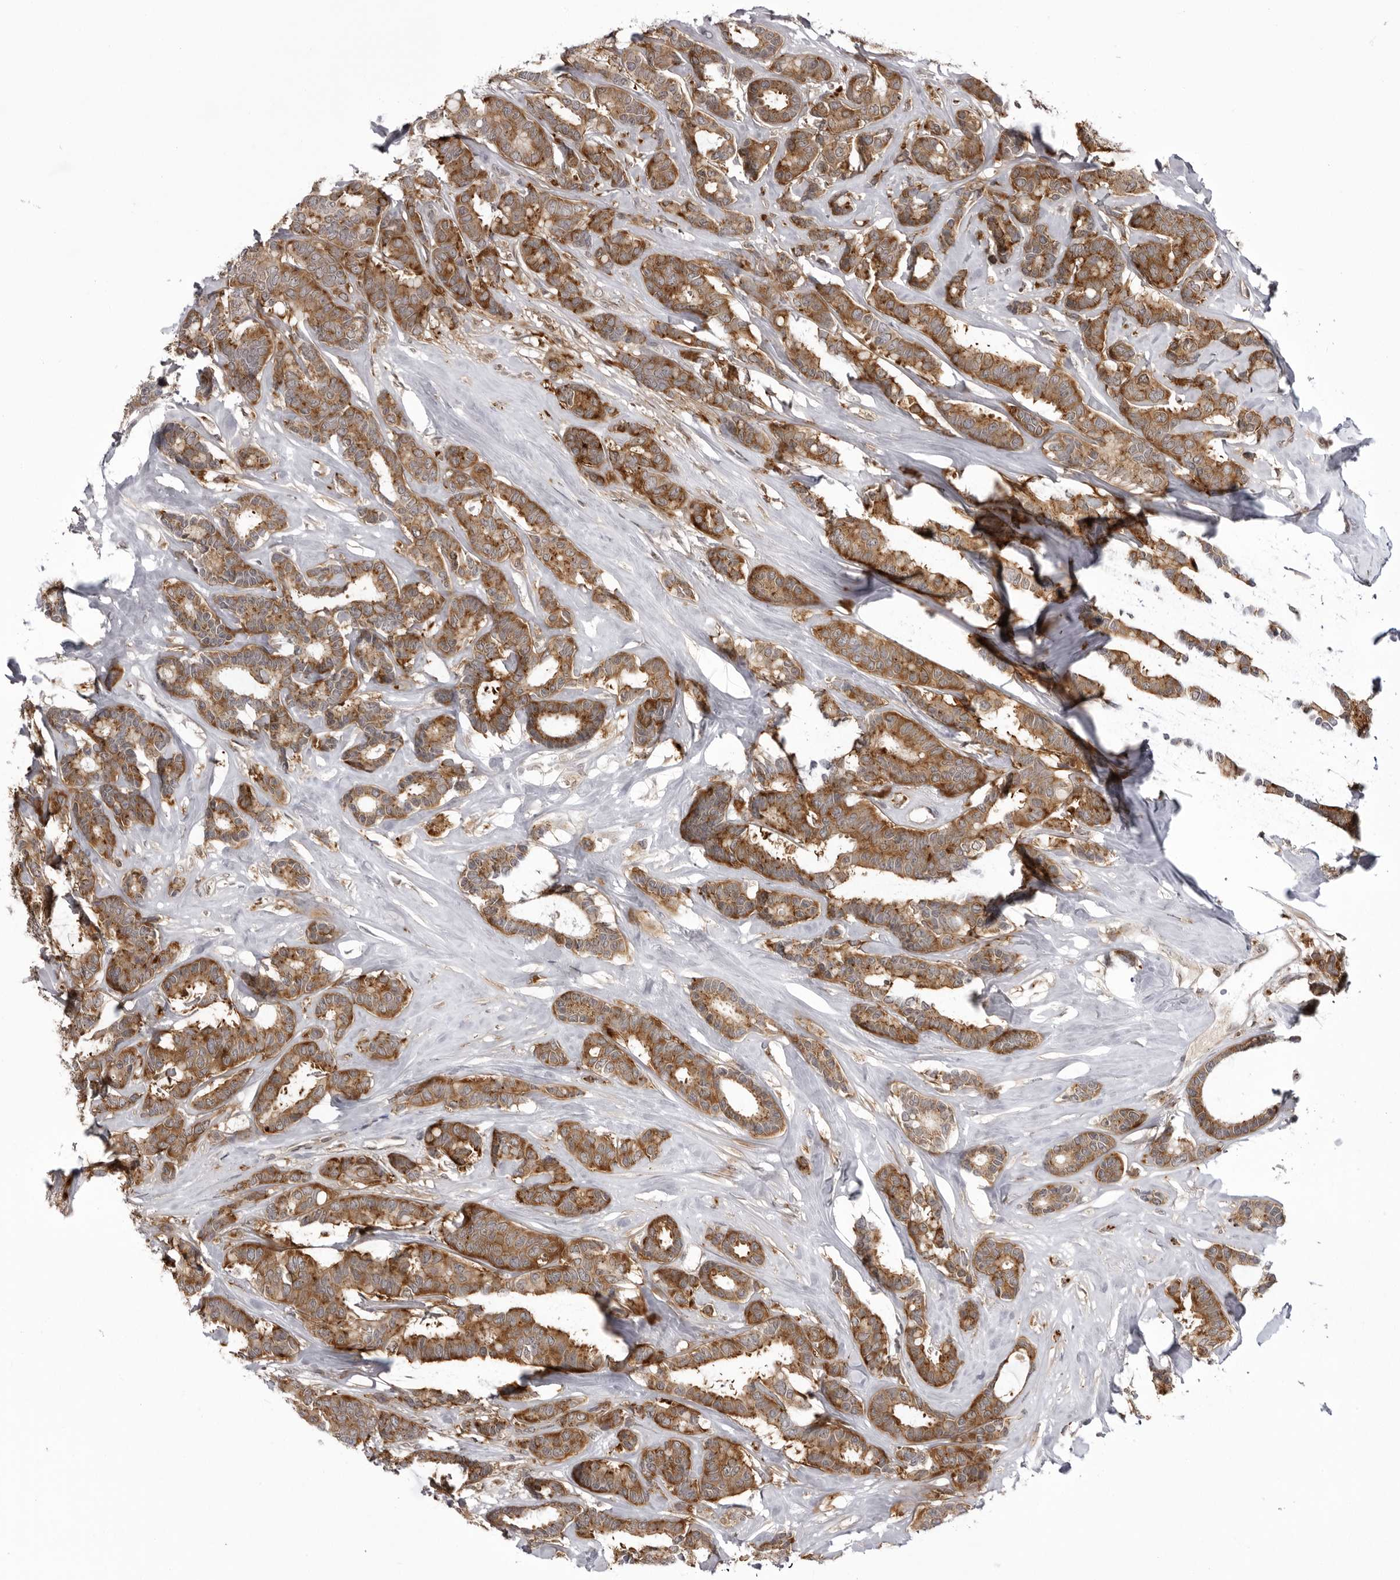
{"staining": {"intensity": "moderate", "quantity": ">75%", "location": "cytoplasmic/membranous"}, "tissue": "breast cancer", "cell_type": "Tumor cells", "image_type": "cancer", "snomed": [{"axis": "morphology", "description": "Duct carcinoma"}, {"axis": "topography", "description": "Breast"}], "caption": "Brown immunohistochemical staining in human breast cancer (invasive ductal carcinoma) shows moderate cytoplasmic/membranous positivity in approximately >75% of tumor cells.", "gene": "USP43", "patient": {"sex": "female", "age": 87}}